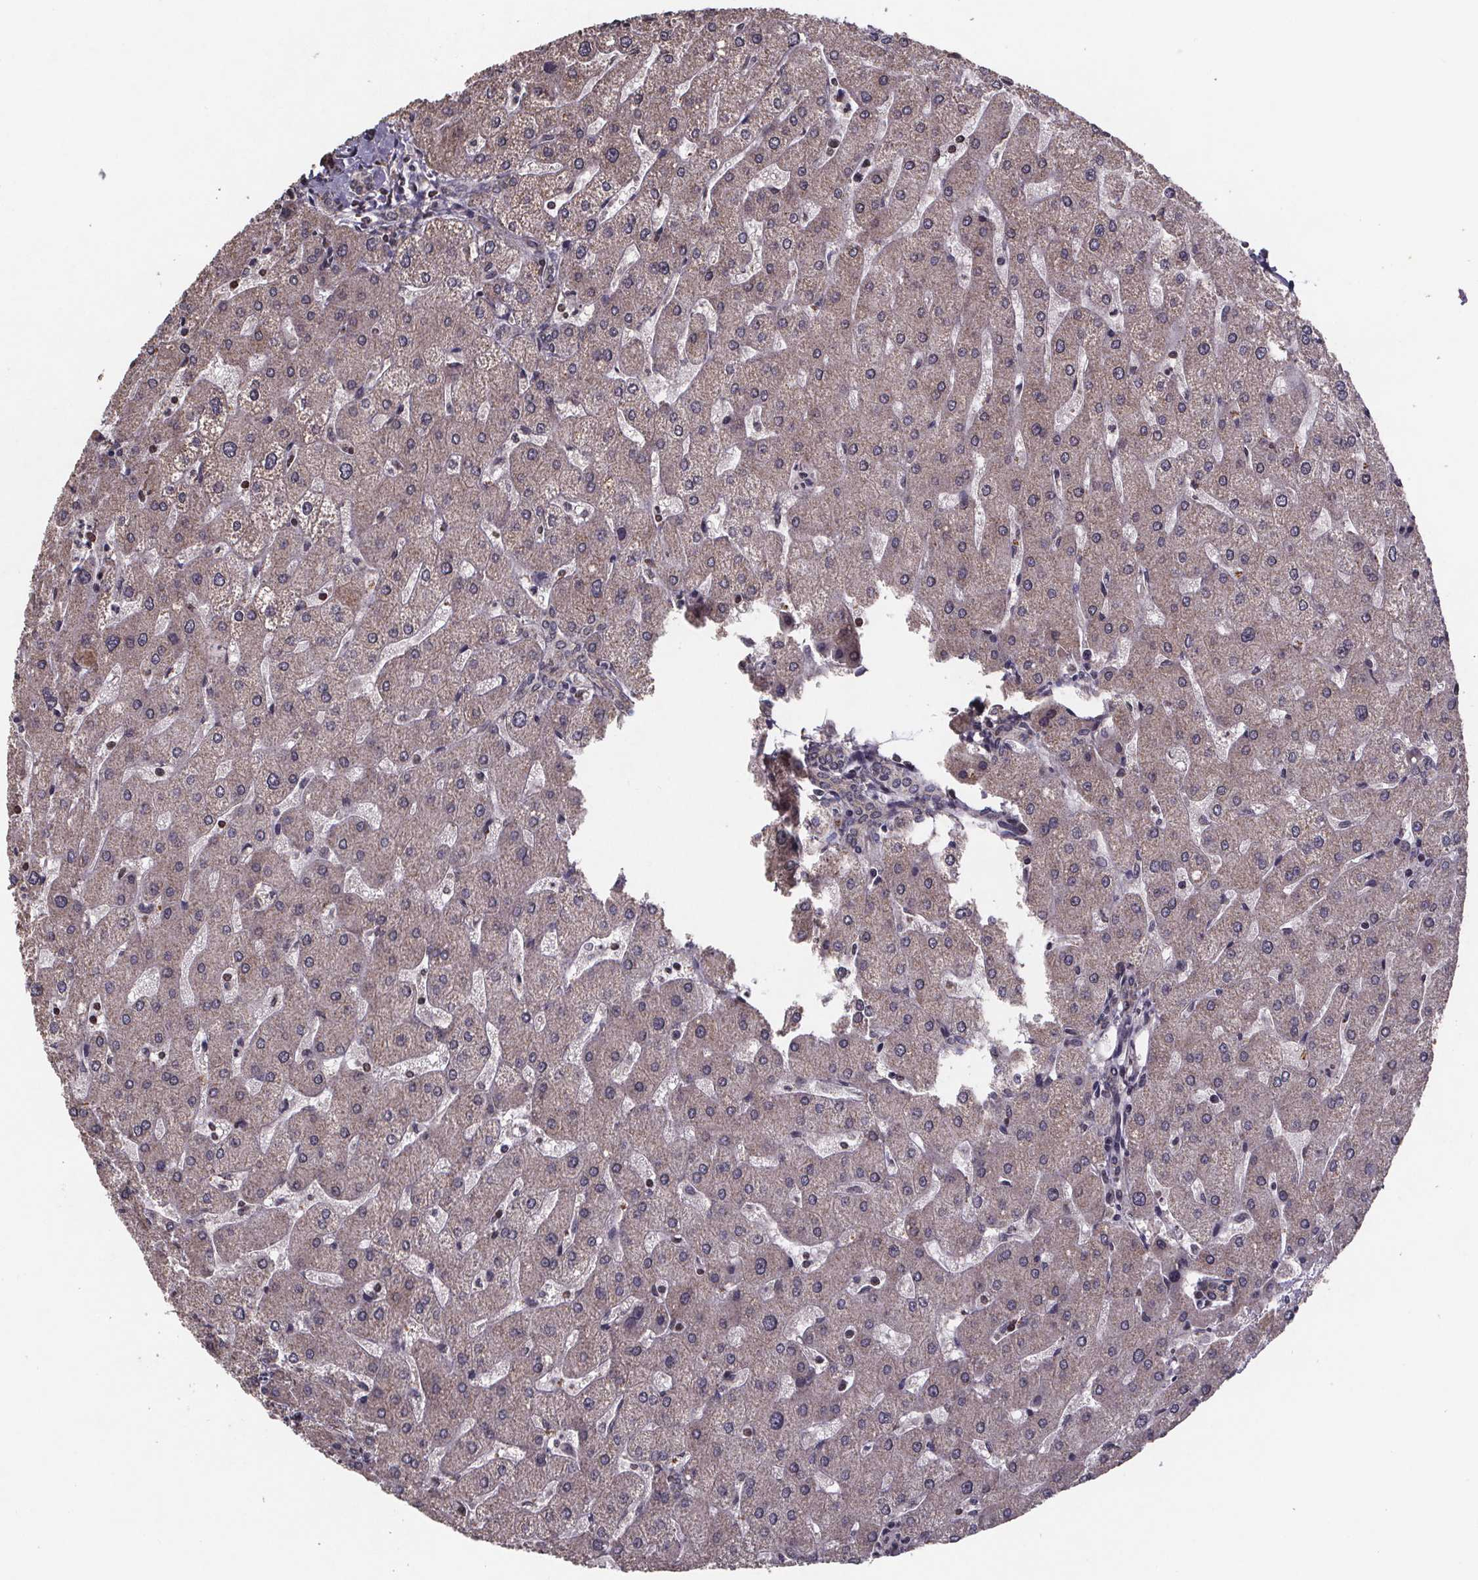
{"staining": {"intensity": "negative", "quantity": "none", "location": "none"}, "tissue": "liver", "cell_type": "Cholangiocytes", "image_type": "normal", "snomed": [{"axis": "morphology", "description": "Normal tissue, NOS"}, {"axis": "topography", "description": "Liver"}], "caption": "An immunohistochemistry image of unremarkable liver is shown. There is no staining in cholangiocytes of liver. The staining was performed using DAB (3,3'-diaminobenzidine) to visualize the protein expression in brown, while the nuclei were stained in blue with hematoxylin (Magnification: 20x).", "gene": "PALLD", "patient": {"sex": "male", "age": 67}}